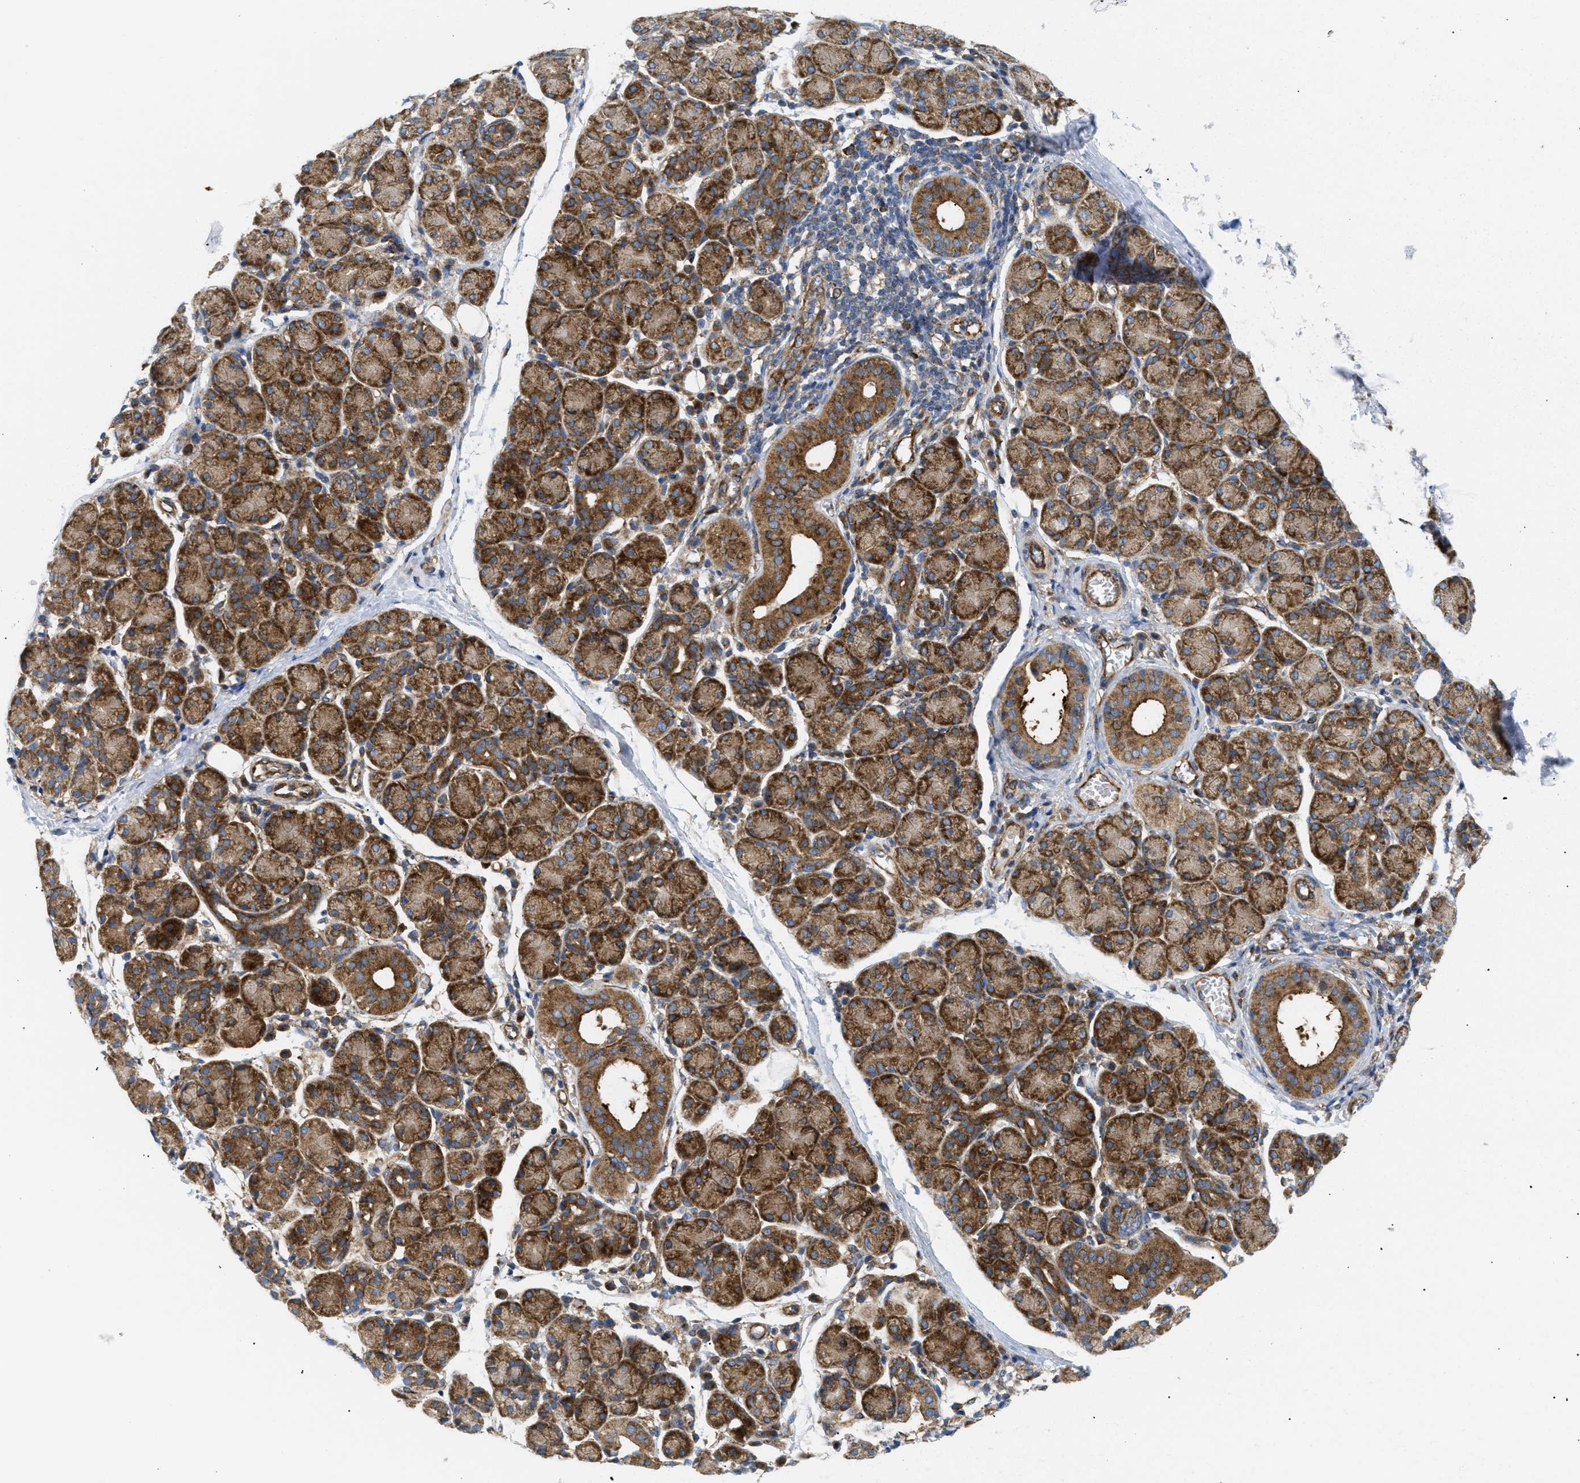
{"staining": {"intensity": "strong", "quantity": ">75%", "location": "cytoplasmic/membranous"}, "tissue": "salivary gland", "cell_type": "Glandular cells", "image_type": "normal", "snomed": [{"axis": "morphology", "description": "Normal tissue, NOS"}, {"axis": "morphology", "description": "Inflammation, NOS"}, {"axis": "topography", "description": "Lymph node"}, {"axis": "topography", "description": "Salivary gland"}], "caption": "Immunohistochemistry of benign human salivary gland reveals high levels of strong cytoplasmic/membranous staining in approximately >75% of glandular cells.", "gene": "DCTN4", "patient": {"sex": "male", "age": 3}}